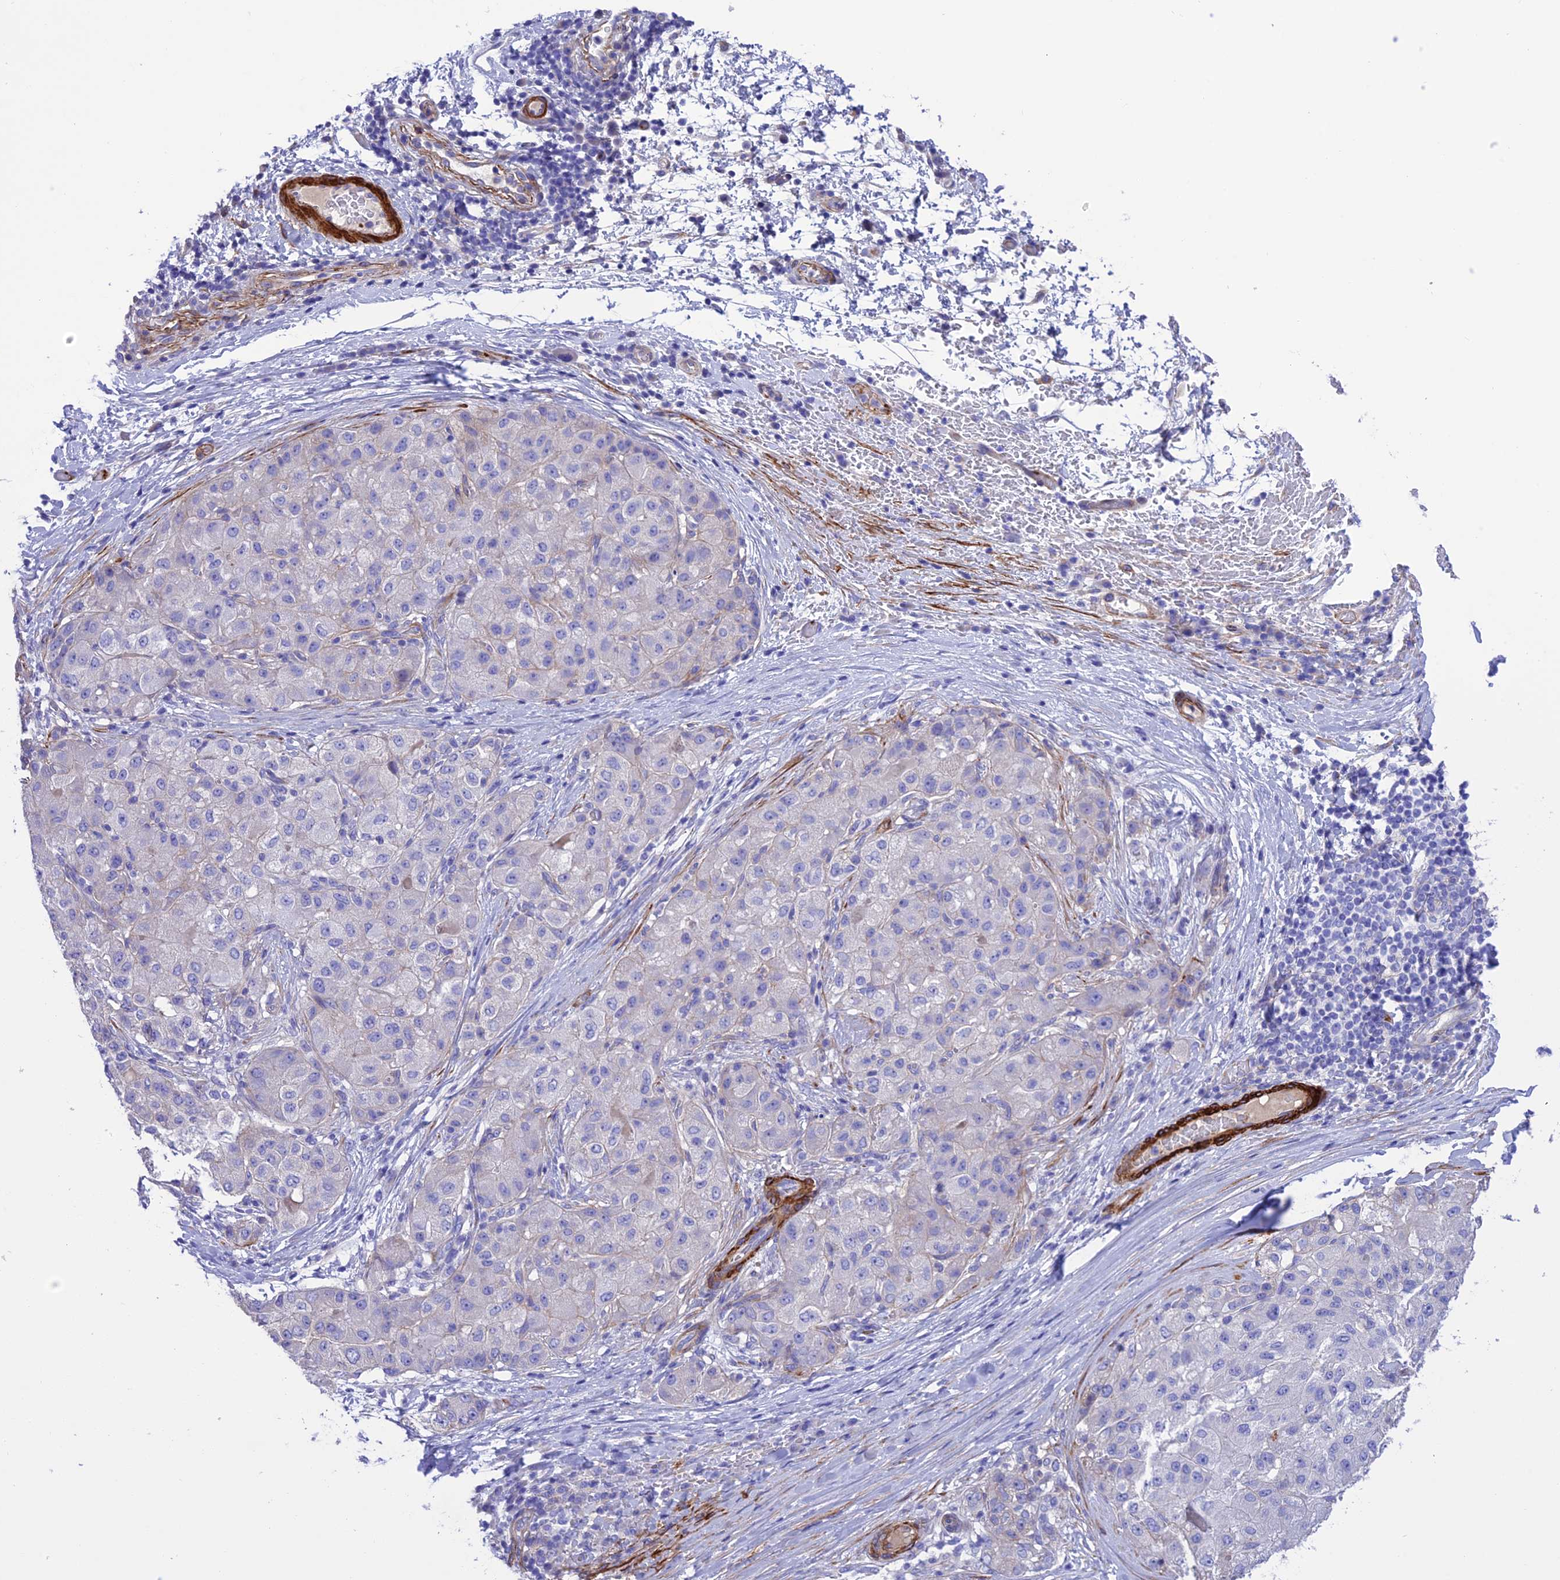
{"staining": {"intensity": "negative", "quantity": "none", "location": "none"}, "tissue": "liver cancer", "cell_type": "Tumor cells", "image_type": "cancer", "snomed": [{"axis": "morphology", "description": "Carcinoma, Hepatocellular, NOS"}, {"axis": "topography", "description": "Liver"}], "caption": "There is no significant expression in tumor cells of hepatocellular carcinoma (liver).", "gene": "FRA10AC1", "patient": {"sex": "male", "age": 80}}